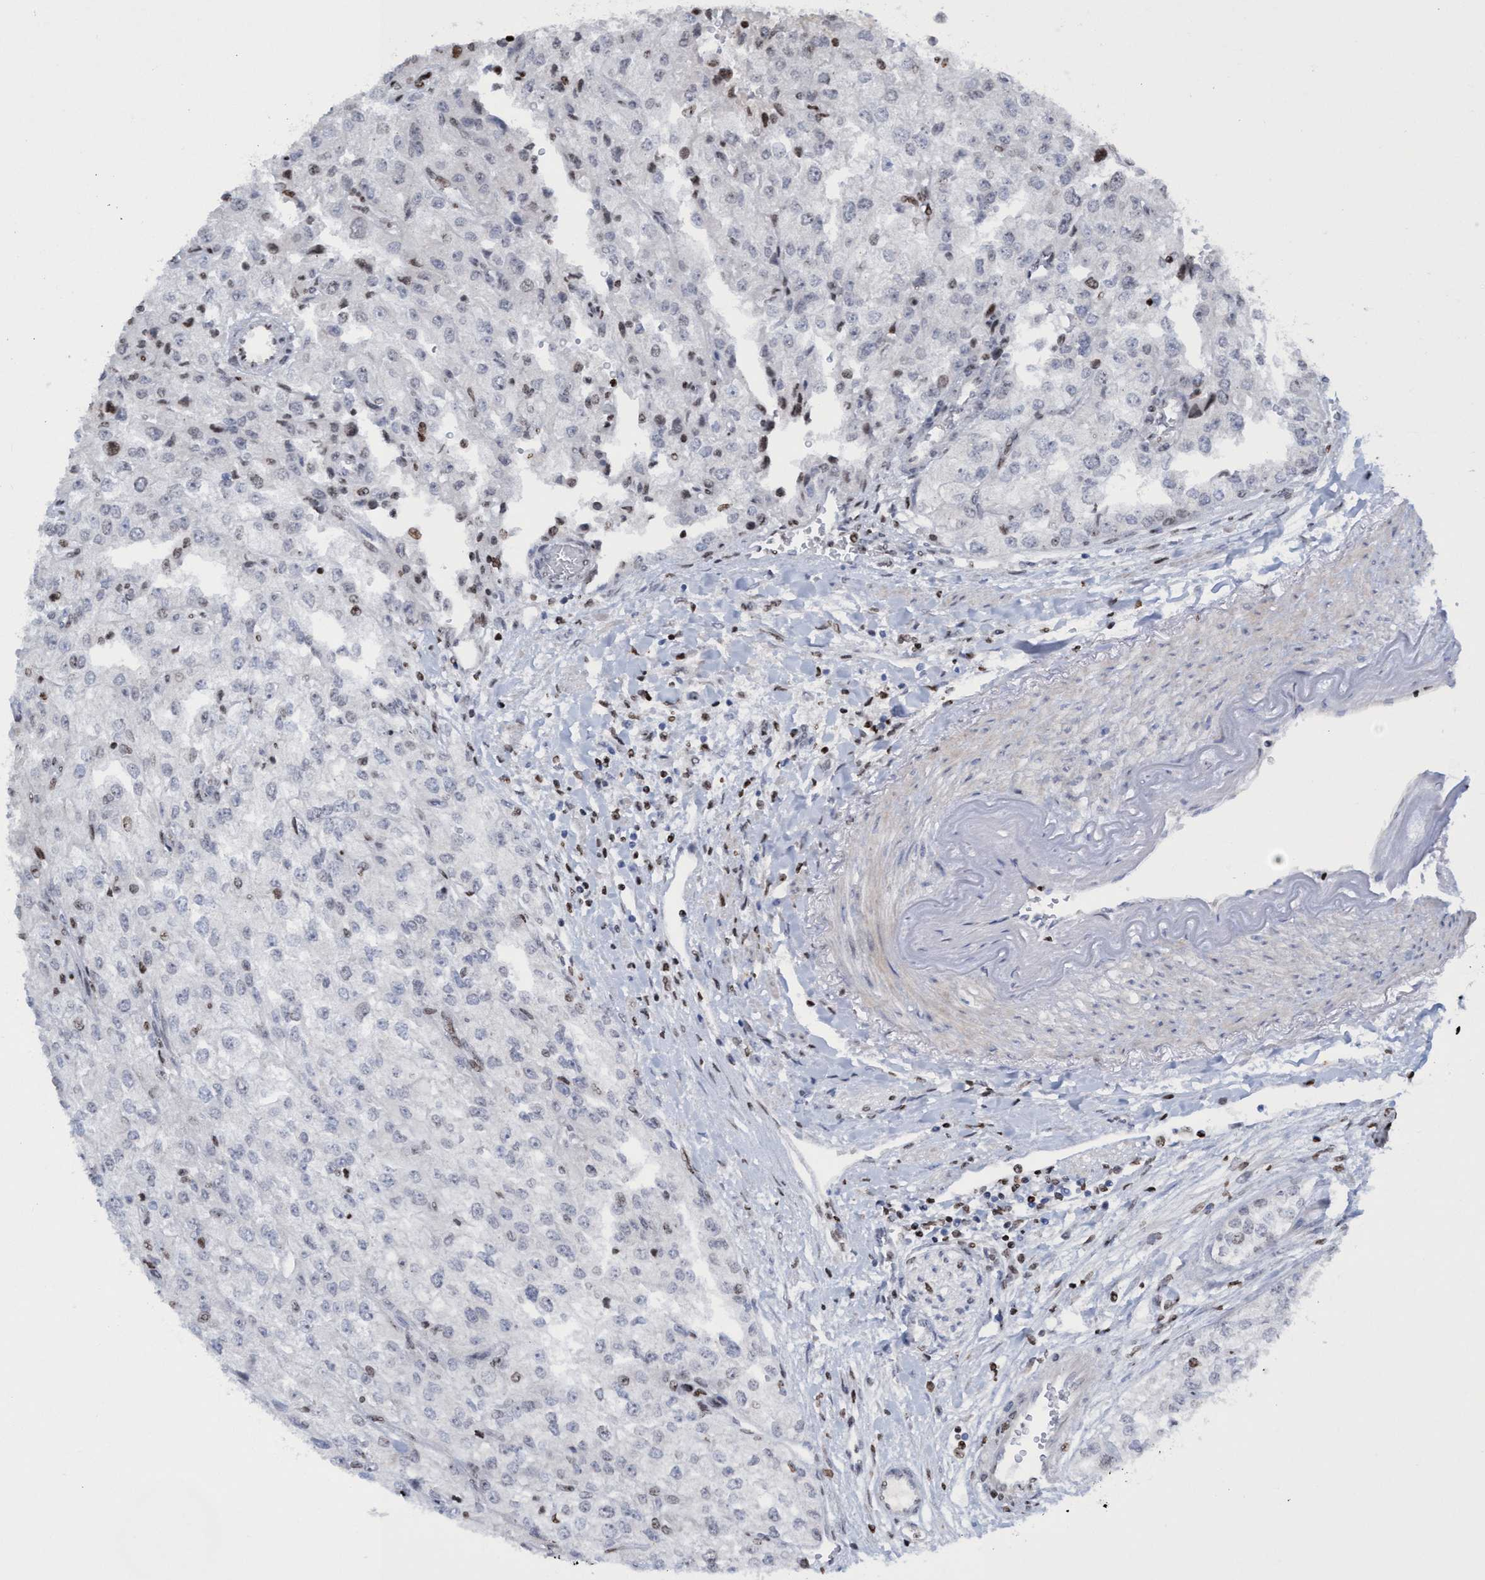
{"staining": {"intensity": "negative", "quantity": "none", "location": "none"}, "tissue": "renal cancer", "cell_type": "Tumor cells", "image_type": "cancer", "snomed": [{"axis": "morphology", "description": "Adenocarcinoma, NOS"}, {"axis": "topography", "description": "Kidney"}], "caption": "Tumor cells show no significant expression in renal cancer.", "gene": "CBX2", "patient": {"sex": "female", "age": 54}}